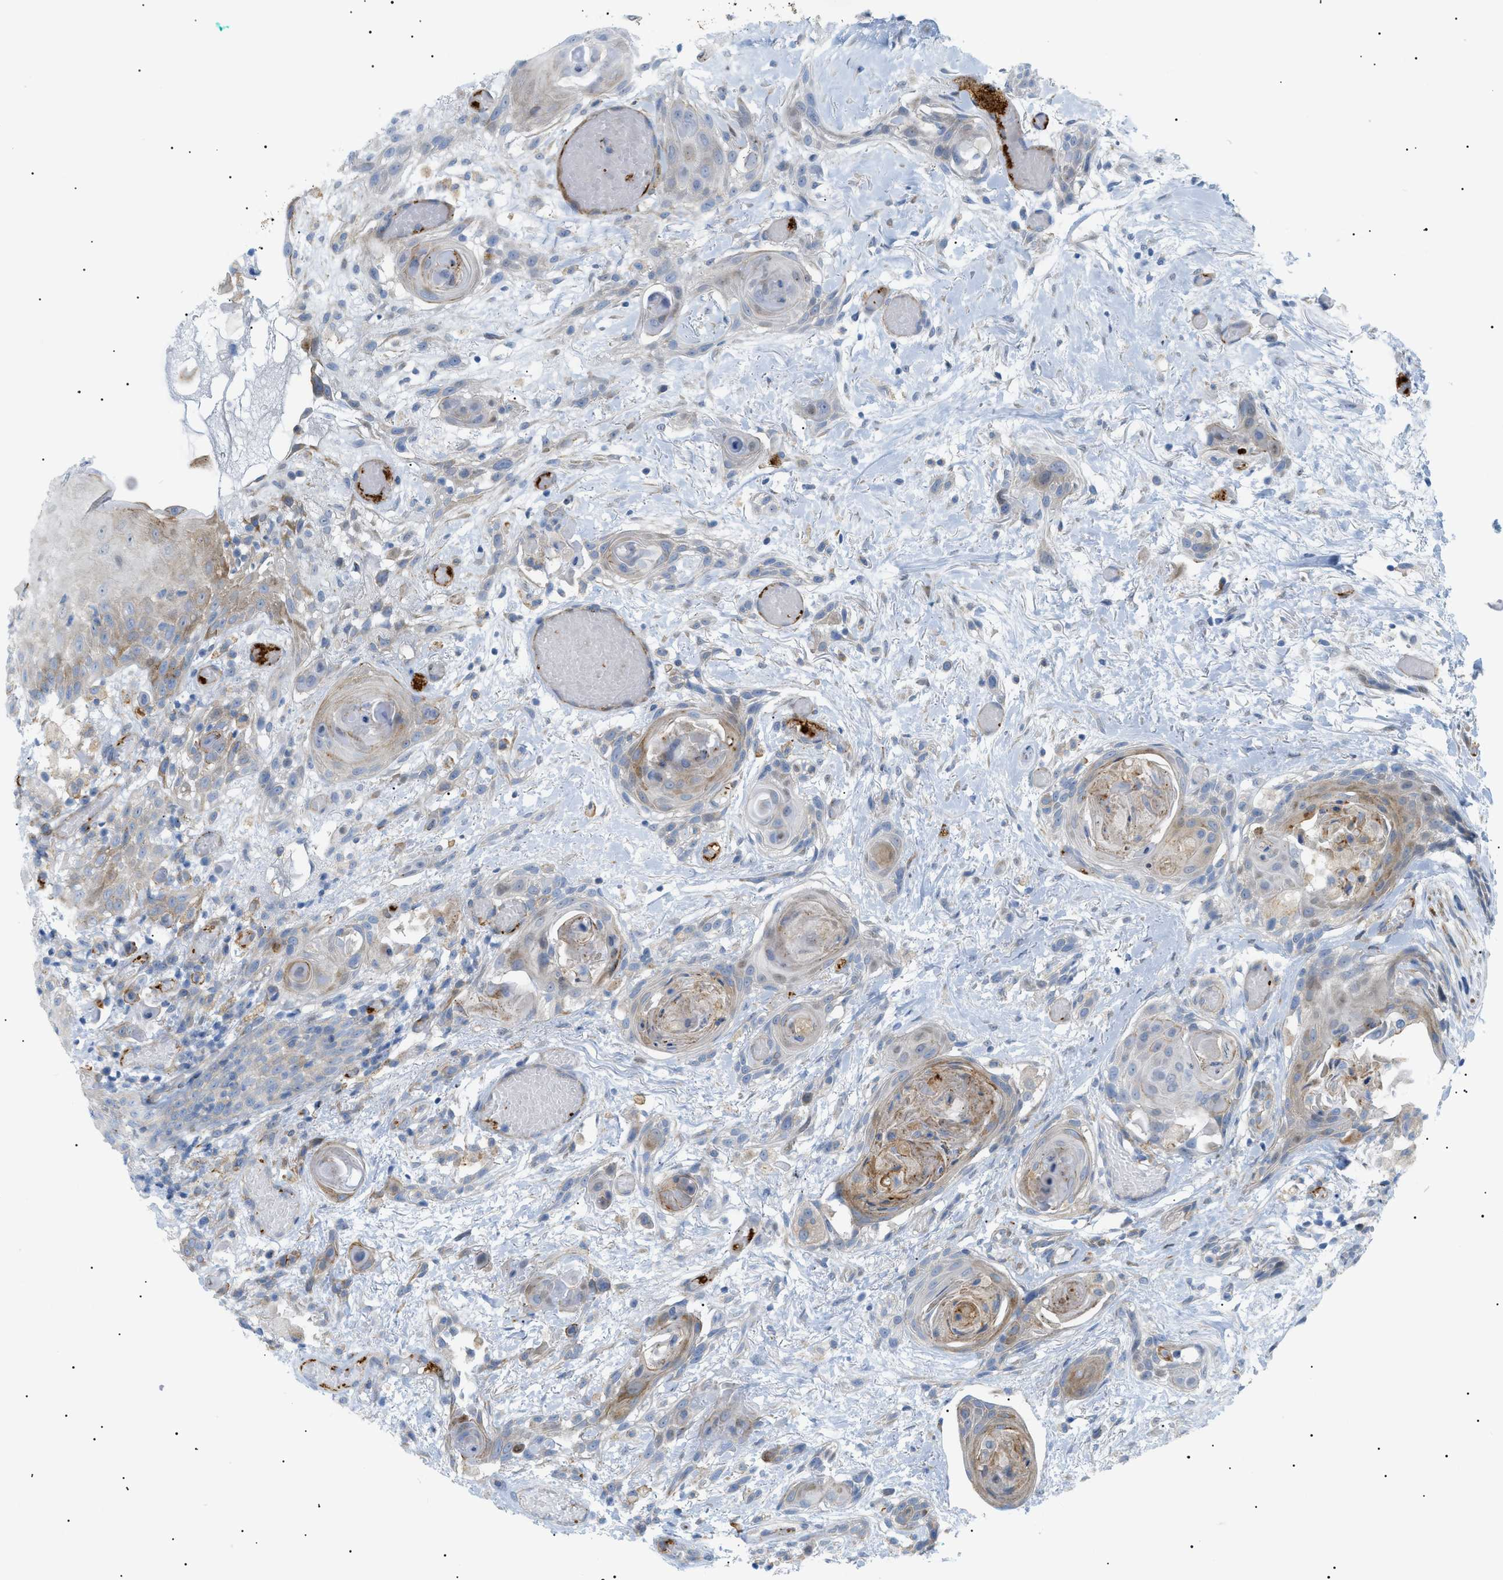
{"staining": {"intensity": "weak", "quantity": "25%-75%", "location": "cytoplasmic/membranous"}, "tissue": "oral mucosa", "cell_type": "Squamous epithelial cells", "image_type": "normal", "snomed": [{"axis": "morphology", "description": "Normal tissue, NOS"}, {"axis": "morphology", "description": "Squamous cell carcinoma, NOS"}, {"axis": "topography", "description": "Oral tissue"}, {"axis": "topography", "description": "Salivary gland"}, {"axis": "topography", "description": "Head-Neck"}], "caption": "Weak cytoplasmic/membranous staining is present in about 25%-75% of squamous epithelial cells in normal oral mucosa.", "gene": "SFXN5", "patient": {"sex": "female", "age": 62}}